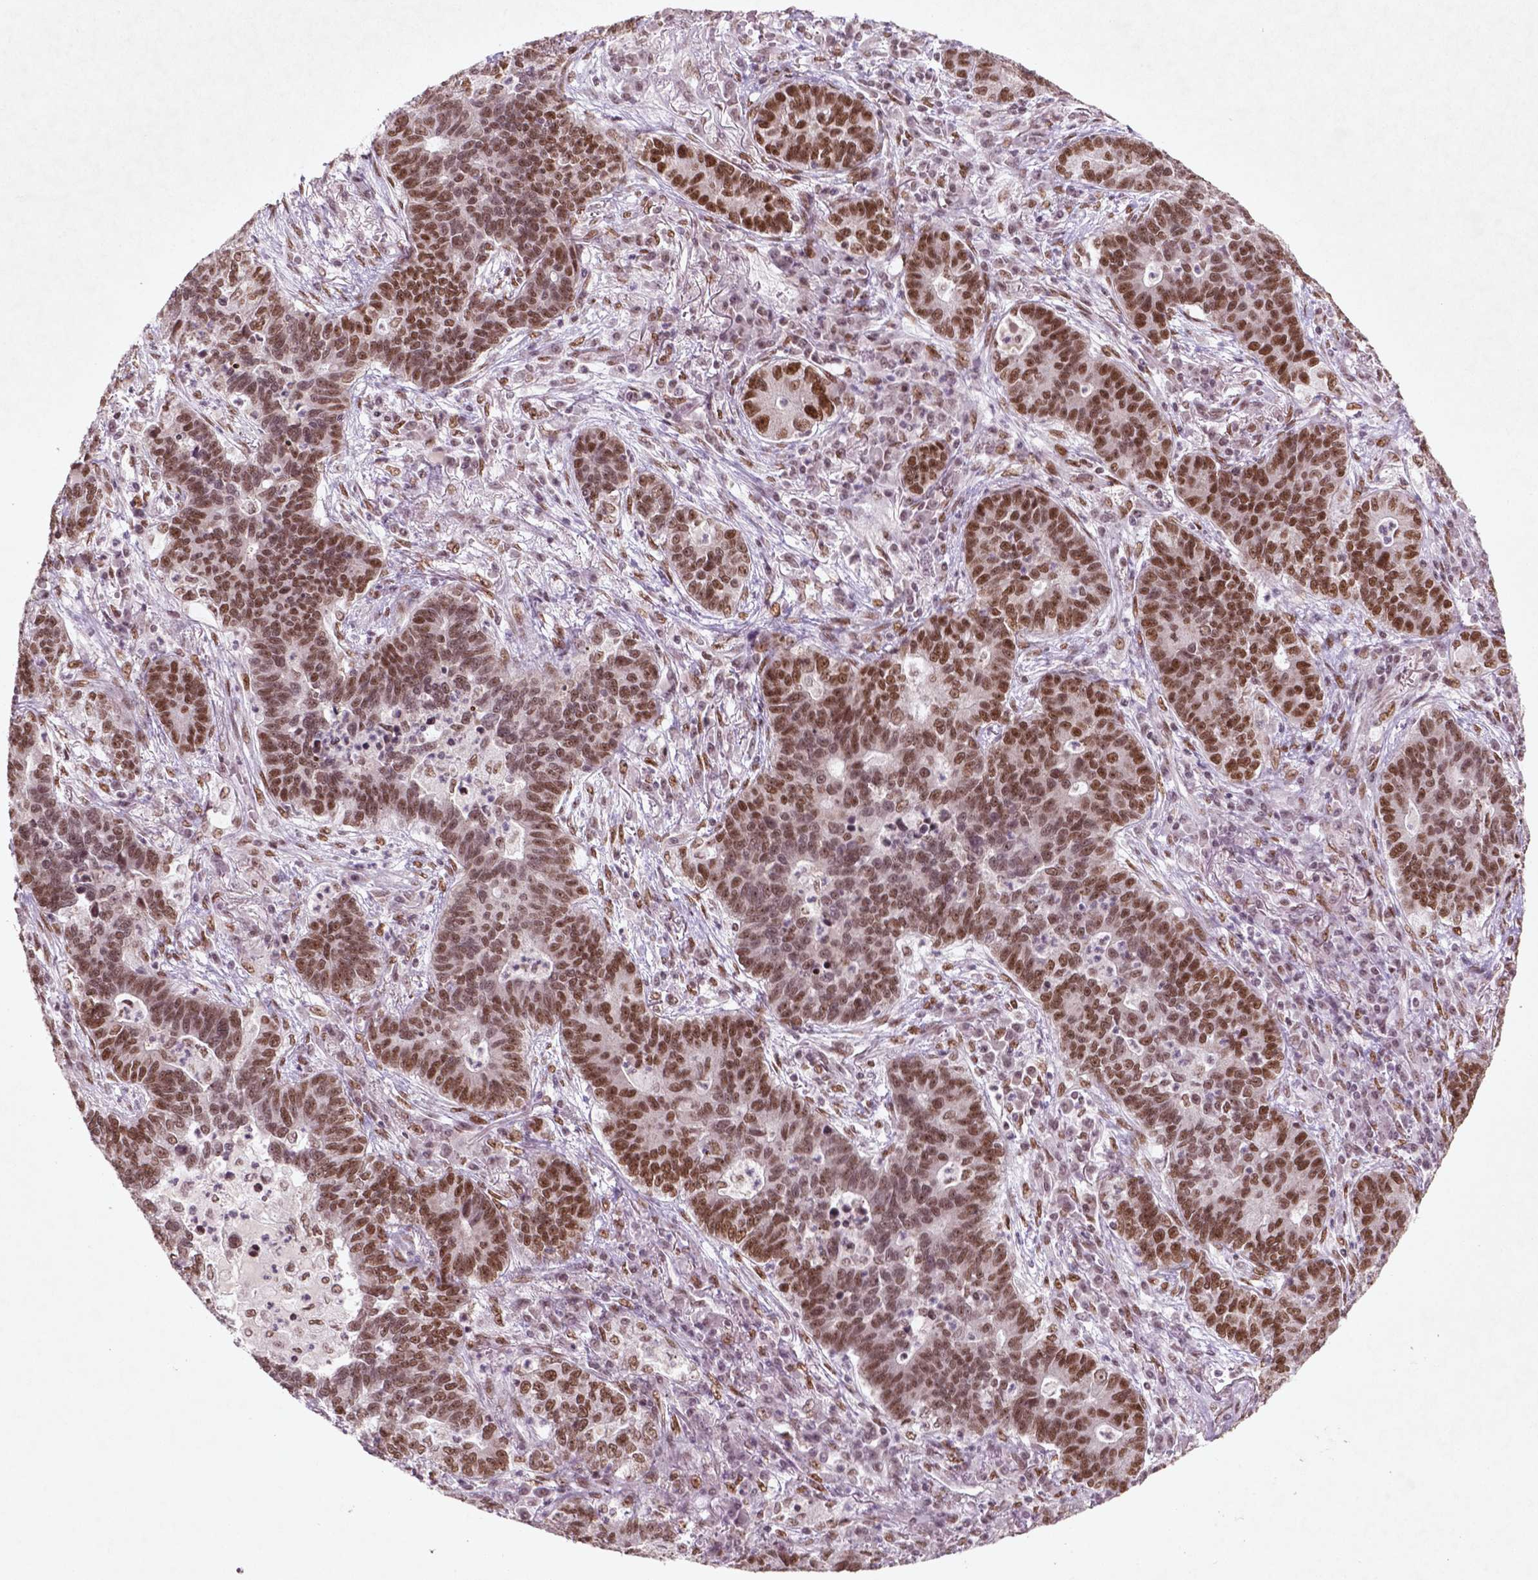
{"staining": {"intensity": "moderate", "quantity": ">75%", "location": "nuclear"}, "tissue": "lung cancer", "cell_type": "Tumor cells", "image_type": "cancer", "snomed": [{"axis": "morphology", "description": "Adenocarcinoma, NOS"}, {"axis": "topography", "description": "Lung"}], "caption": "Immunohistochemical staining of lung cancer (adenocarcinoma) exhibits medium levels of moderate nuclear protein staining in about >75% of tumor cells.", "gene": "HMG20B", "patient": {"sex": "female", "age": 57}}